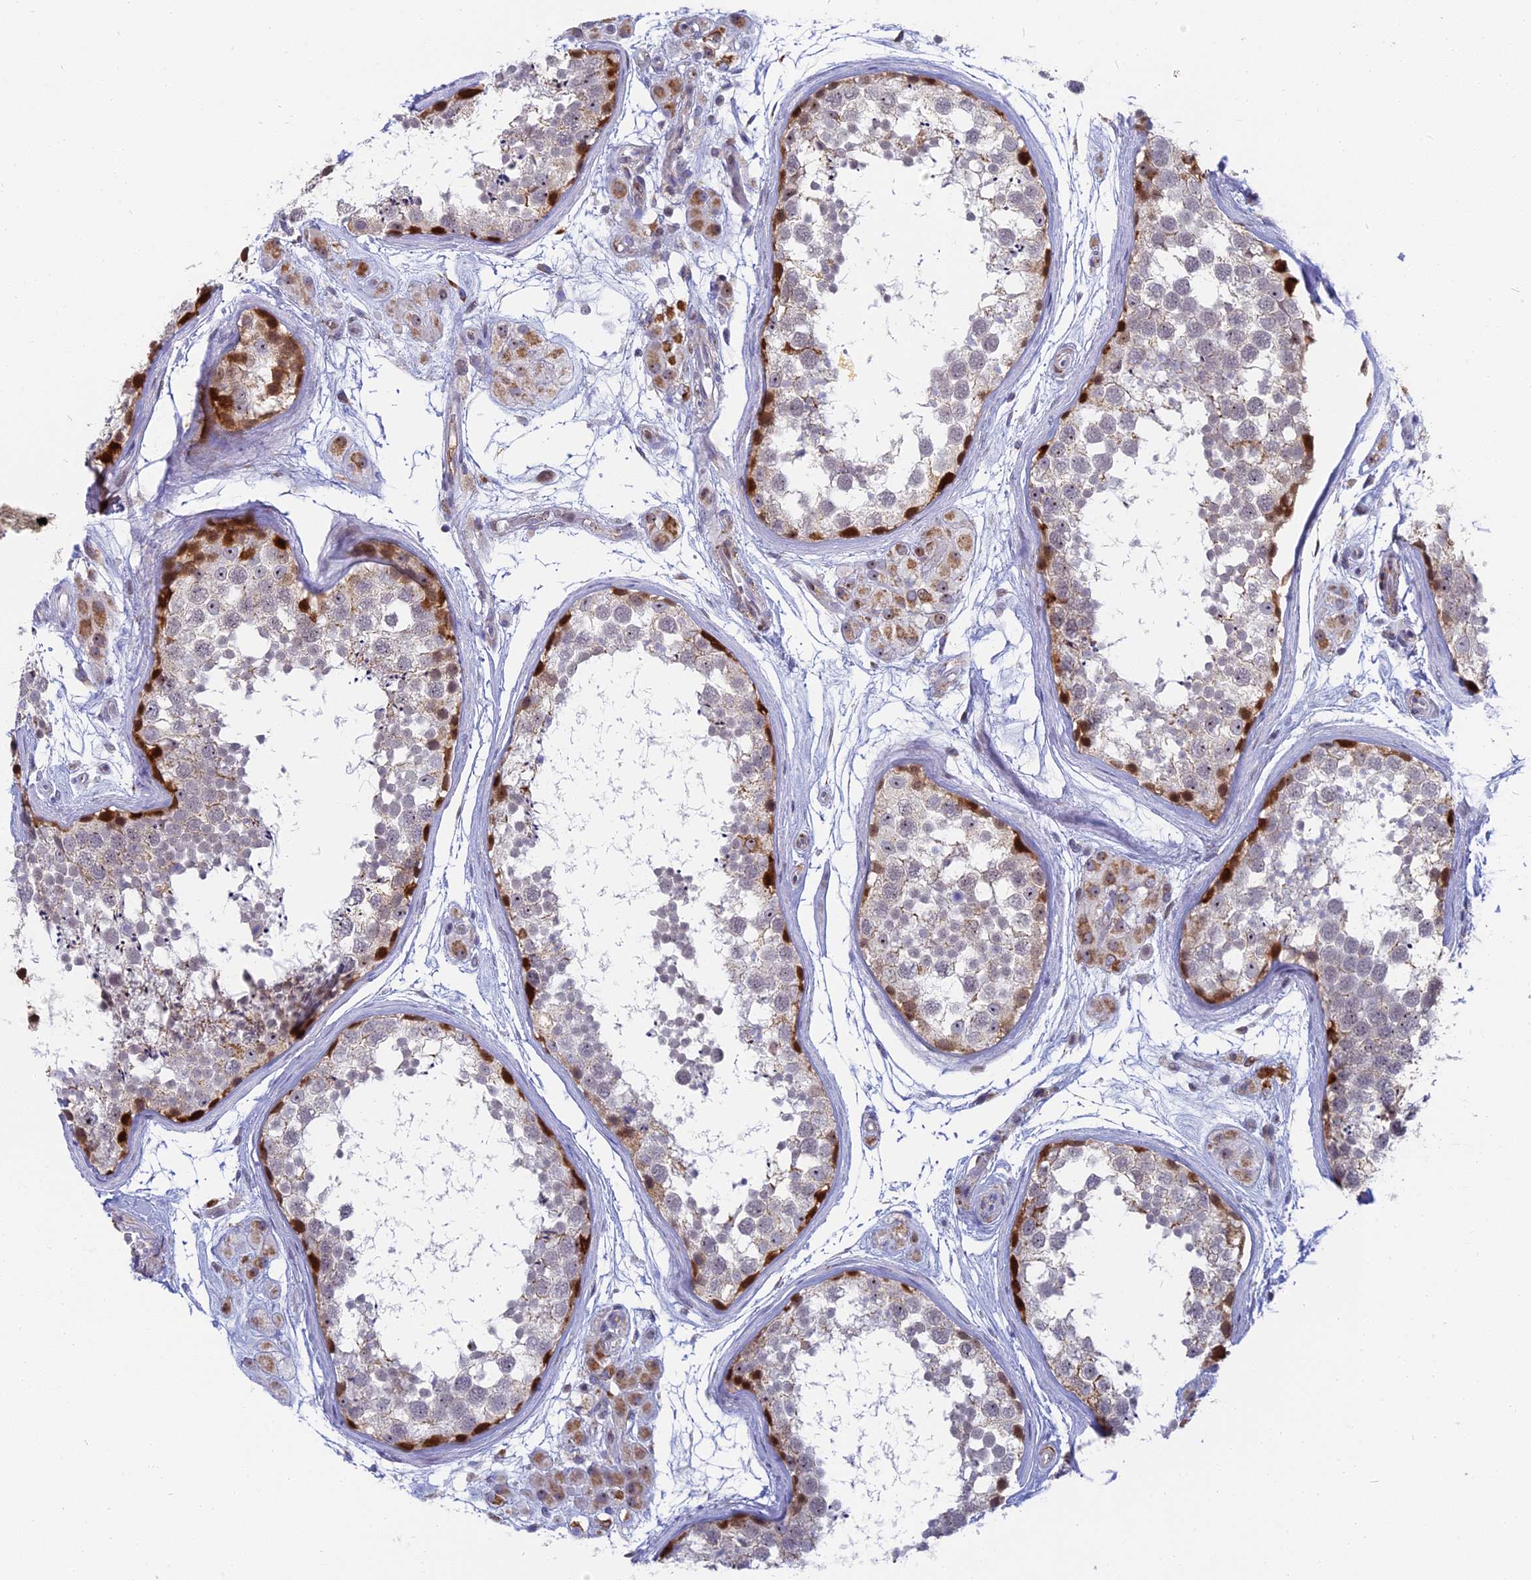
{"staining": {"intensity": "strong", "quantity": "<25%", "location": "cytoplasmic/membranous,nuclear"}, "tissue": "testis", "cell_type": "Cells in seminiferous ducts", "image_type": "normal", "snomed": [{"axis": "morphology", "description": "Normal tissue, NOS"}, {"axis": "topography", "description": "Testis"}], "caption": "A histopathology image of human testis stained for a protein shows strong cytoplasmic/membranous,nuclear brown staining in cells in seminiferous ducts. (DAB = brown stain, brightfield microscopy at high magnification).", "gene": "DTWD1", "patient": {"sex": "male", "age": 56}}